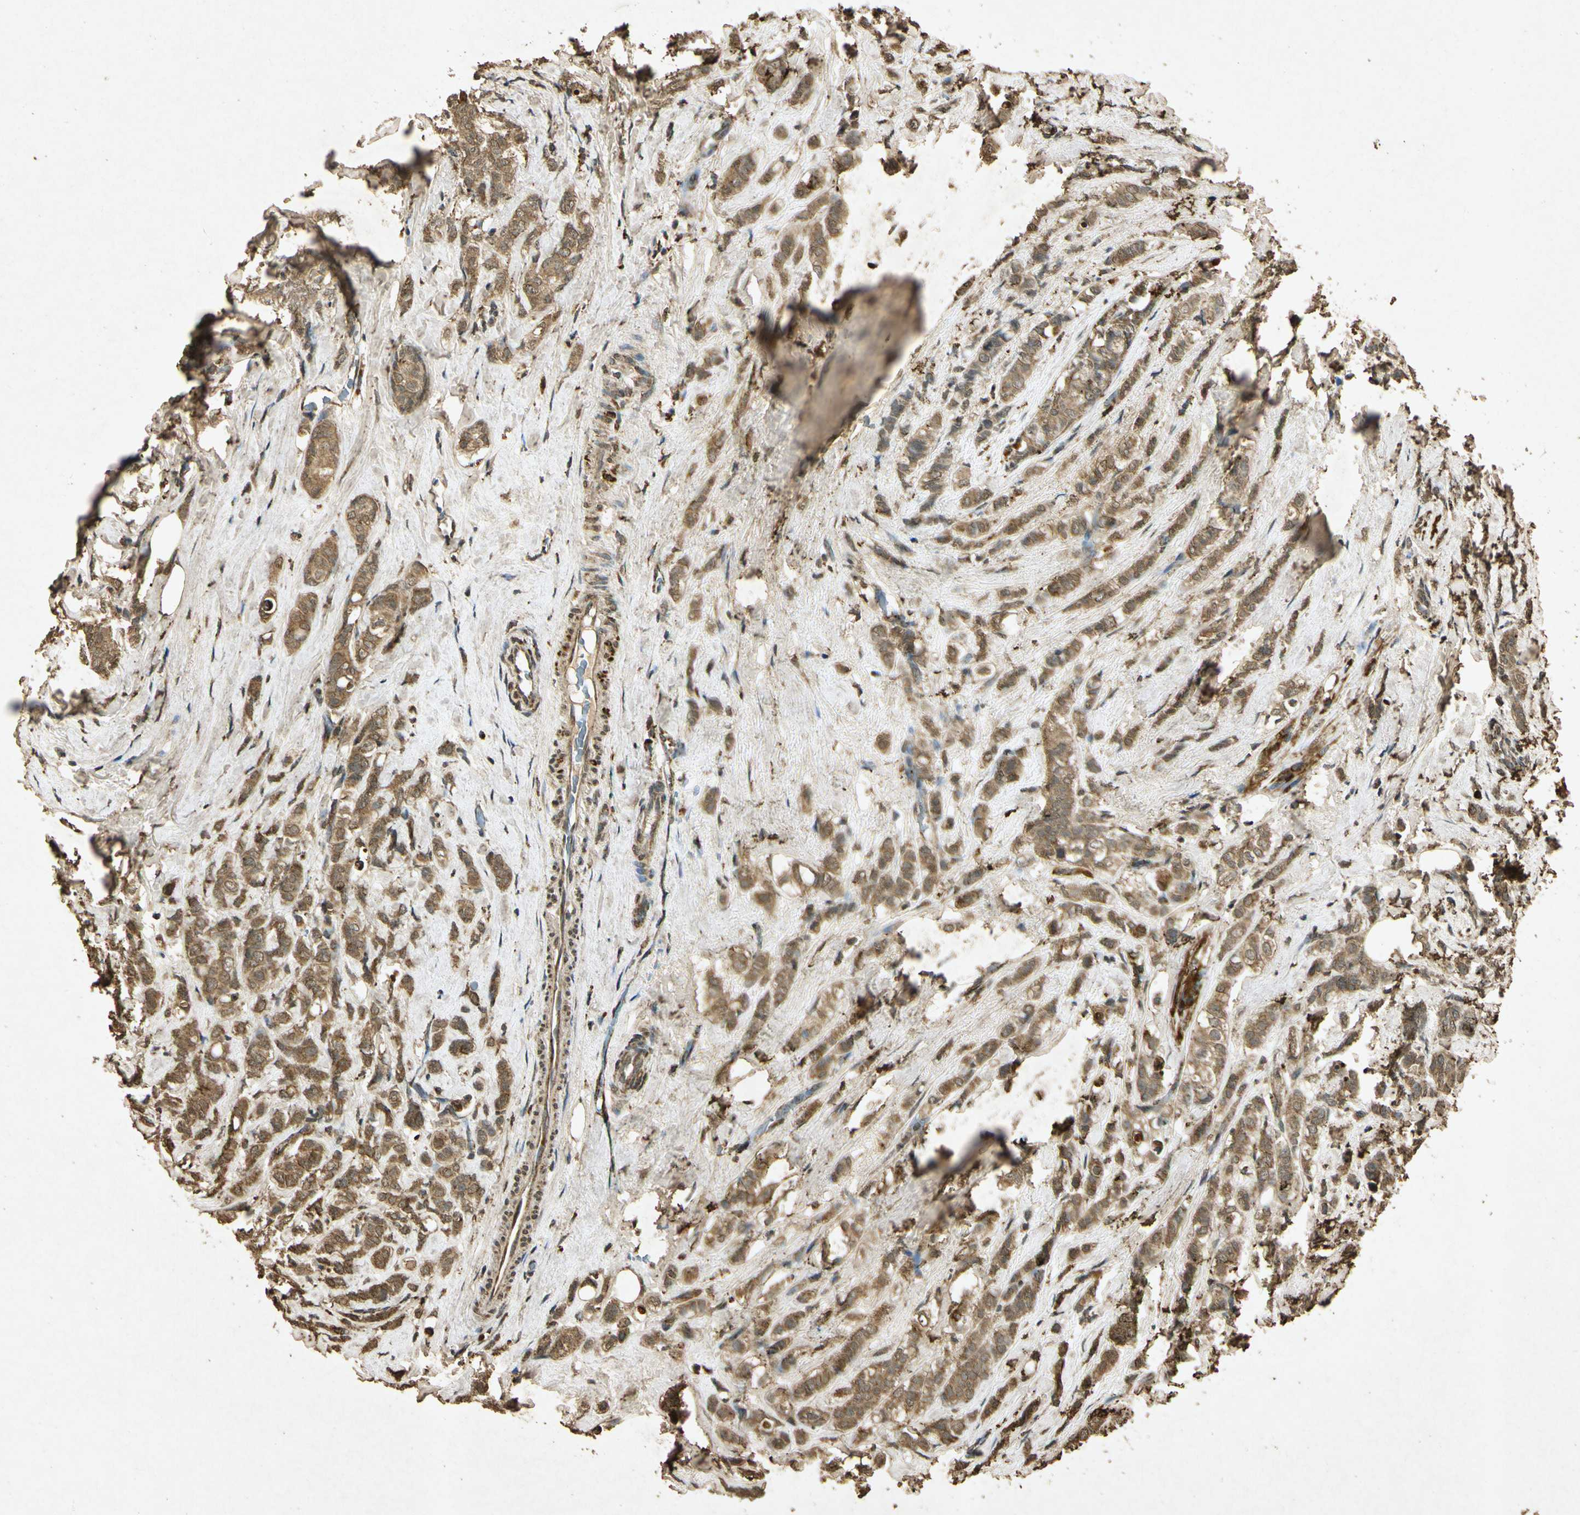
{"staining": {"intensity": "moderate", "quantity": ">75%", "location": "cytoplasmic/membranous,nuclear"}, "tissue": "breast cancer", "cell_type": "Tumor cells", "image_type": "cancer", "snomed": [{"axis": "morphology", "description": "Lobular carcinoma"}, {"axis": "topography", "description": "Breast"}], "caption": "DAB immunohistochemical staining of breast lobular carcinoma exhibits moderate cytoplasmic/membranous and nuclear protein expression in approximately >75% of tumor cells.", "gene": "PRDX3", "patient": {"sex": "female", "age": 60}}